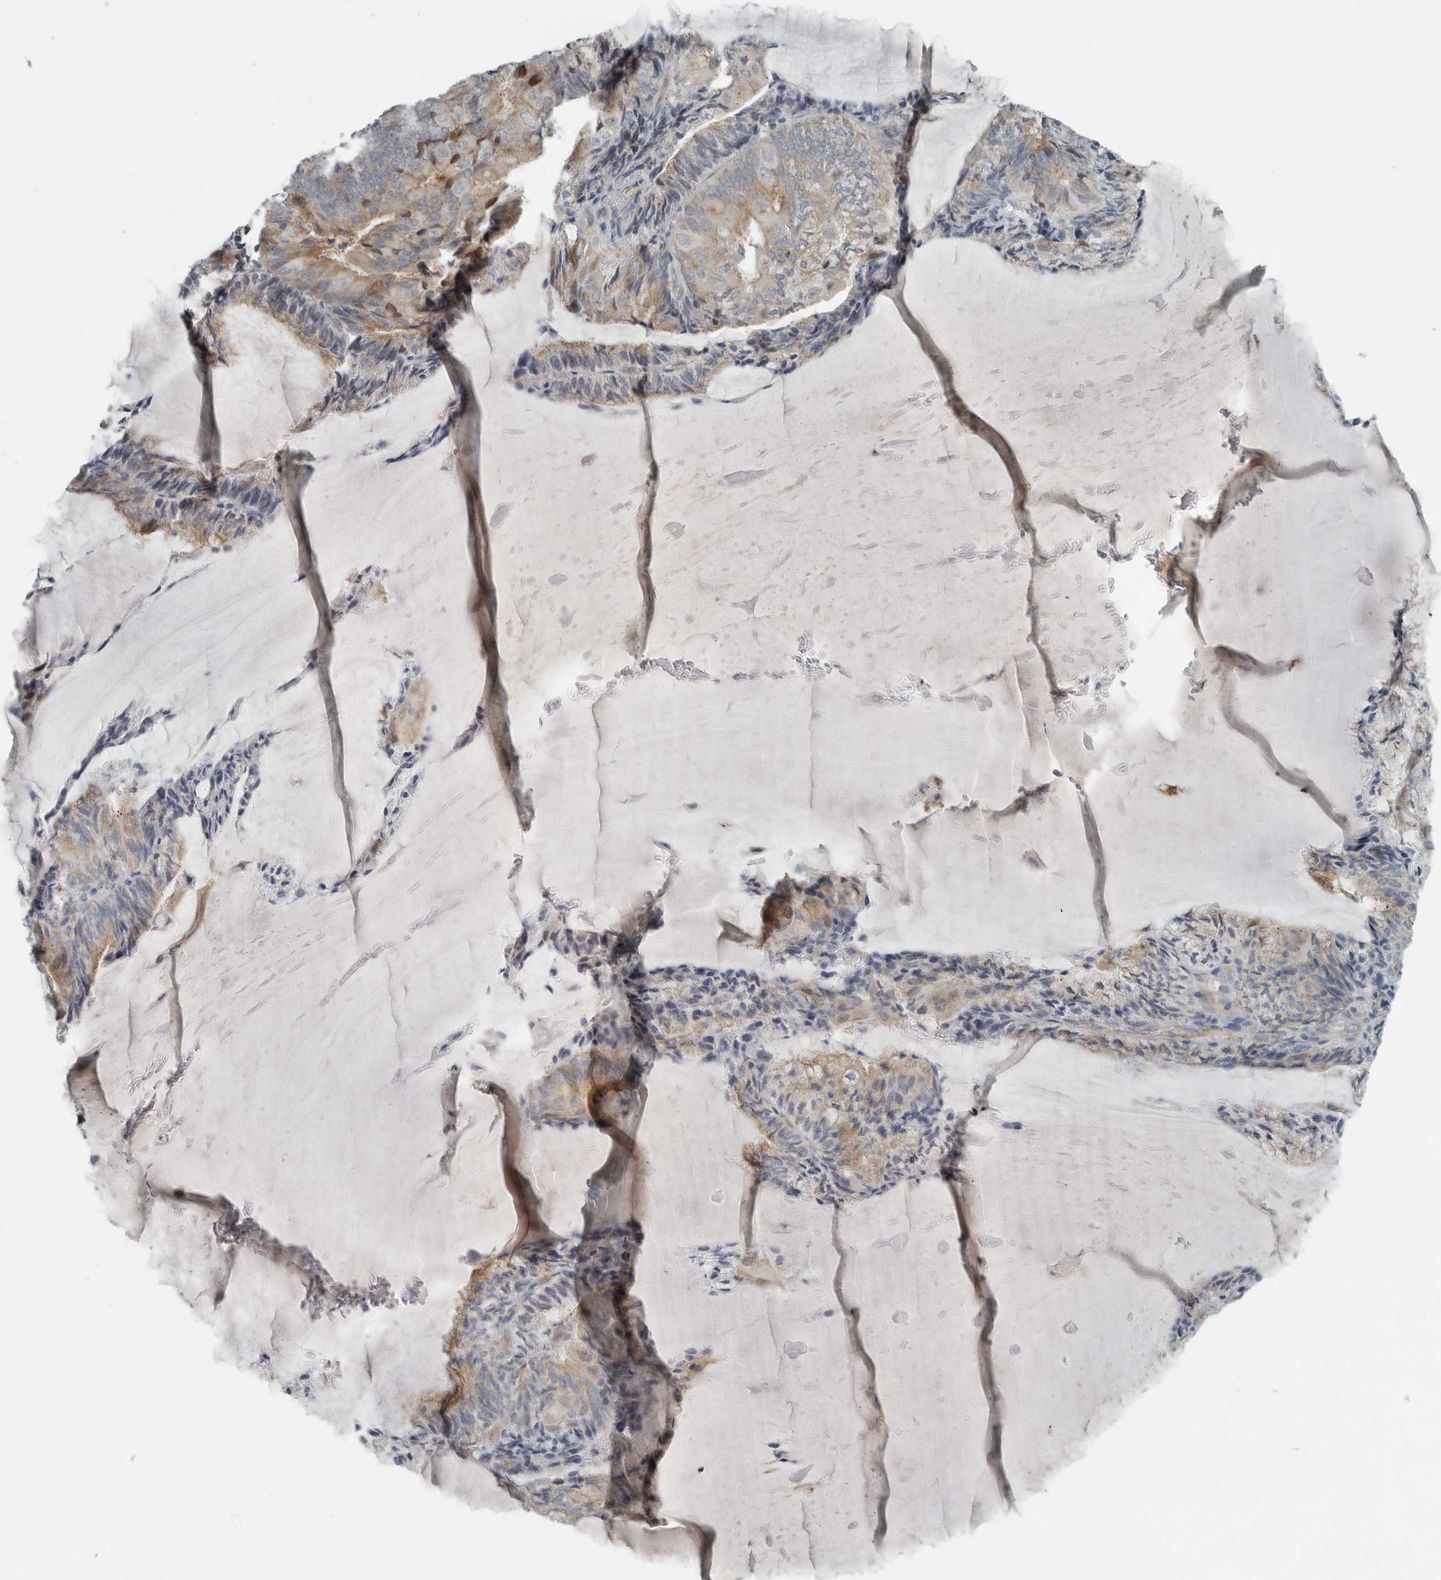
{"staining": {"intensity": "weak", "quantity": "25%-75%", "location": "cytoplasmic/membranous"}, "tissue": "endometrial cancer", "cell_type": "Tumor cells", "image_type": "cancer", "snomed": [{"axis": "morphology", "description": "Adenocarcinoma, NOS"}, {"axis": "topography", "description": "Endometrium"}], "caption": "Protein staining of endometrial cancer tissue exhibits weak cytoplasmic/membranous expression in about 25%-75% of tumor cells.", "gene": "KIF1C", "patient": {"sex": "female", "age": 81}}